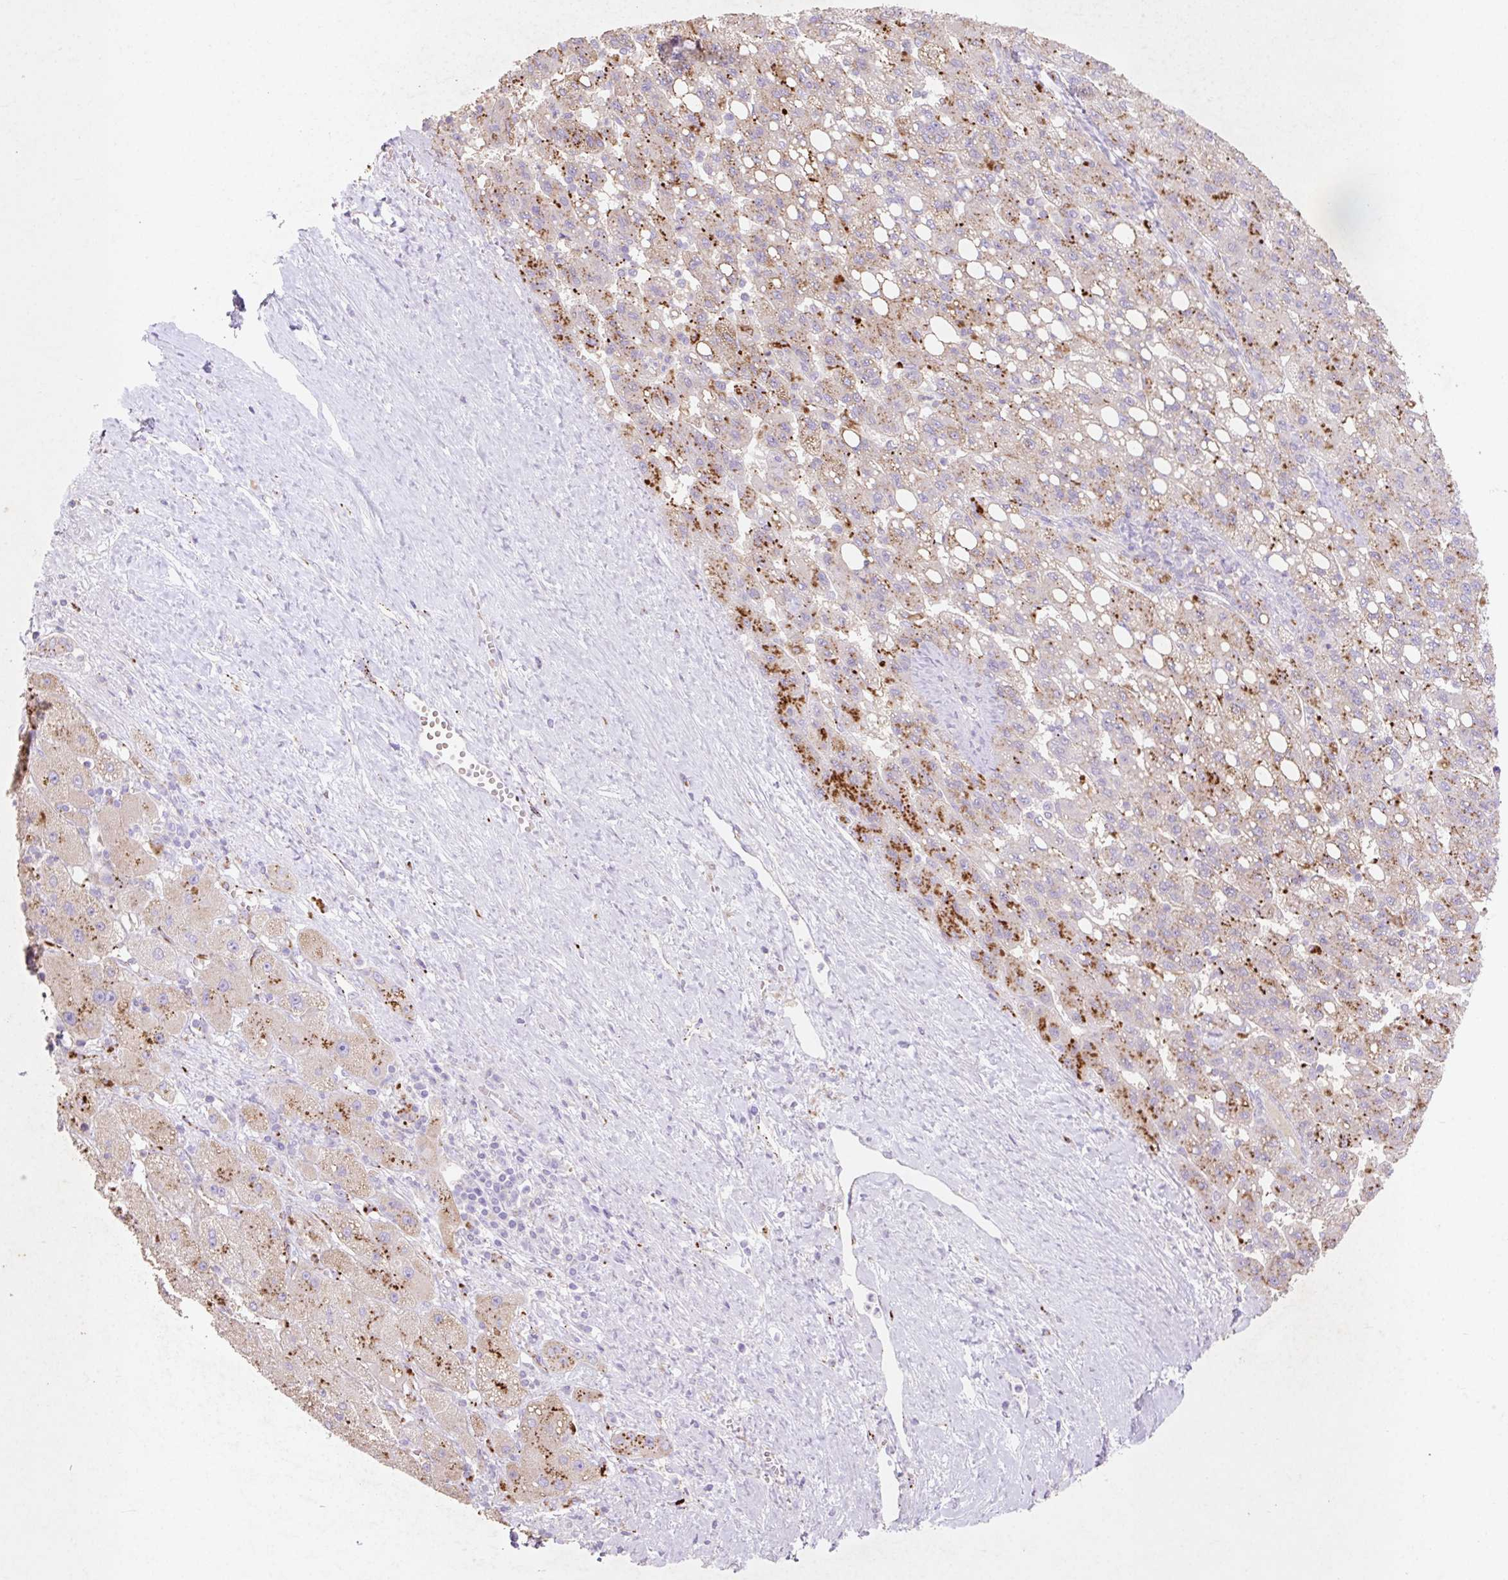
{"staining": {"intensity": "moderate", "quantity": ">75%", "location": "cytoplasmic/membranous"}, "tissue": "liver cancer", "cell_type": "Tumor cells", "image_type": "cancer", "snomed": [{"axis": "morphology", "description": "Carcinoma, Hepatocellular, NOS"}, {"axis": "topography", "description": "Liver"}], "caption": "The immunohistochemical stain labels moderate cytoplasmic/membranous staining in tumor cells of liver hepatocellular carcinoma tissue. Using DAB (brown) and hematoxylin (blue) stains, captured at high magnification using brightfield microscopy.", "gene": "HEXA", "patient": {"sex": "female", "age": 82}}